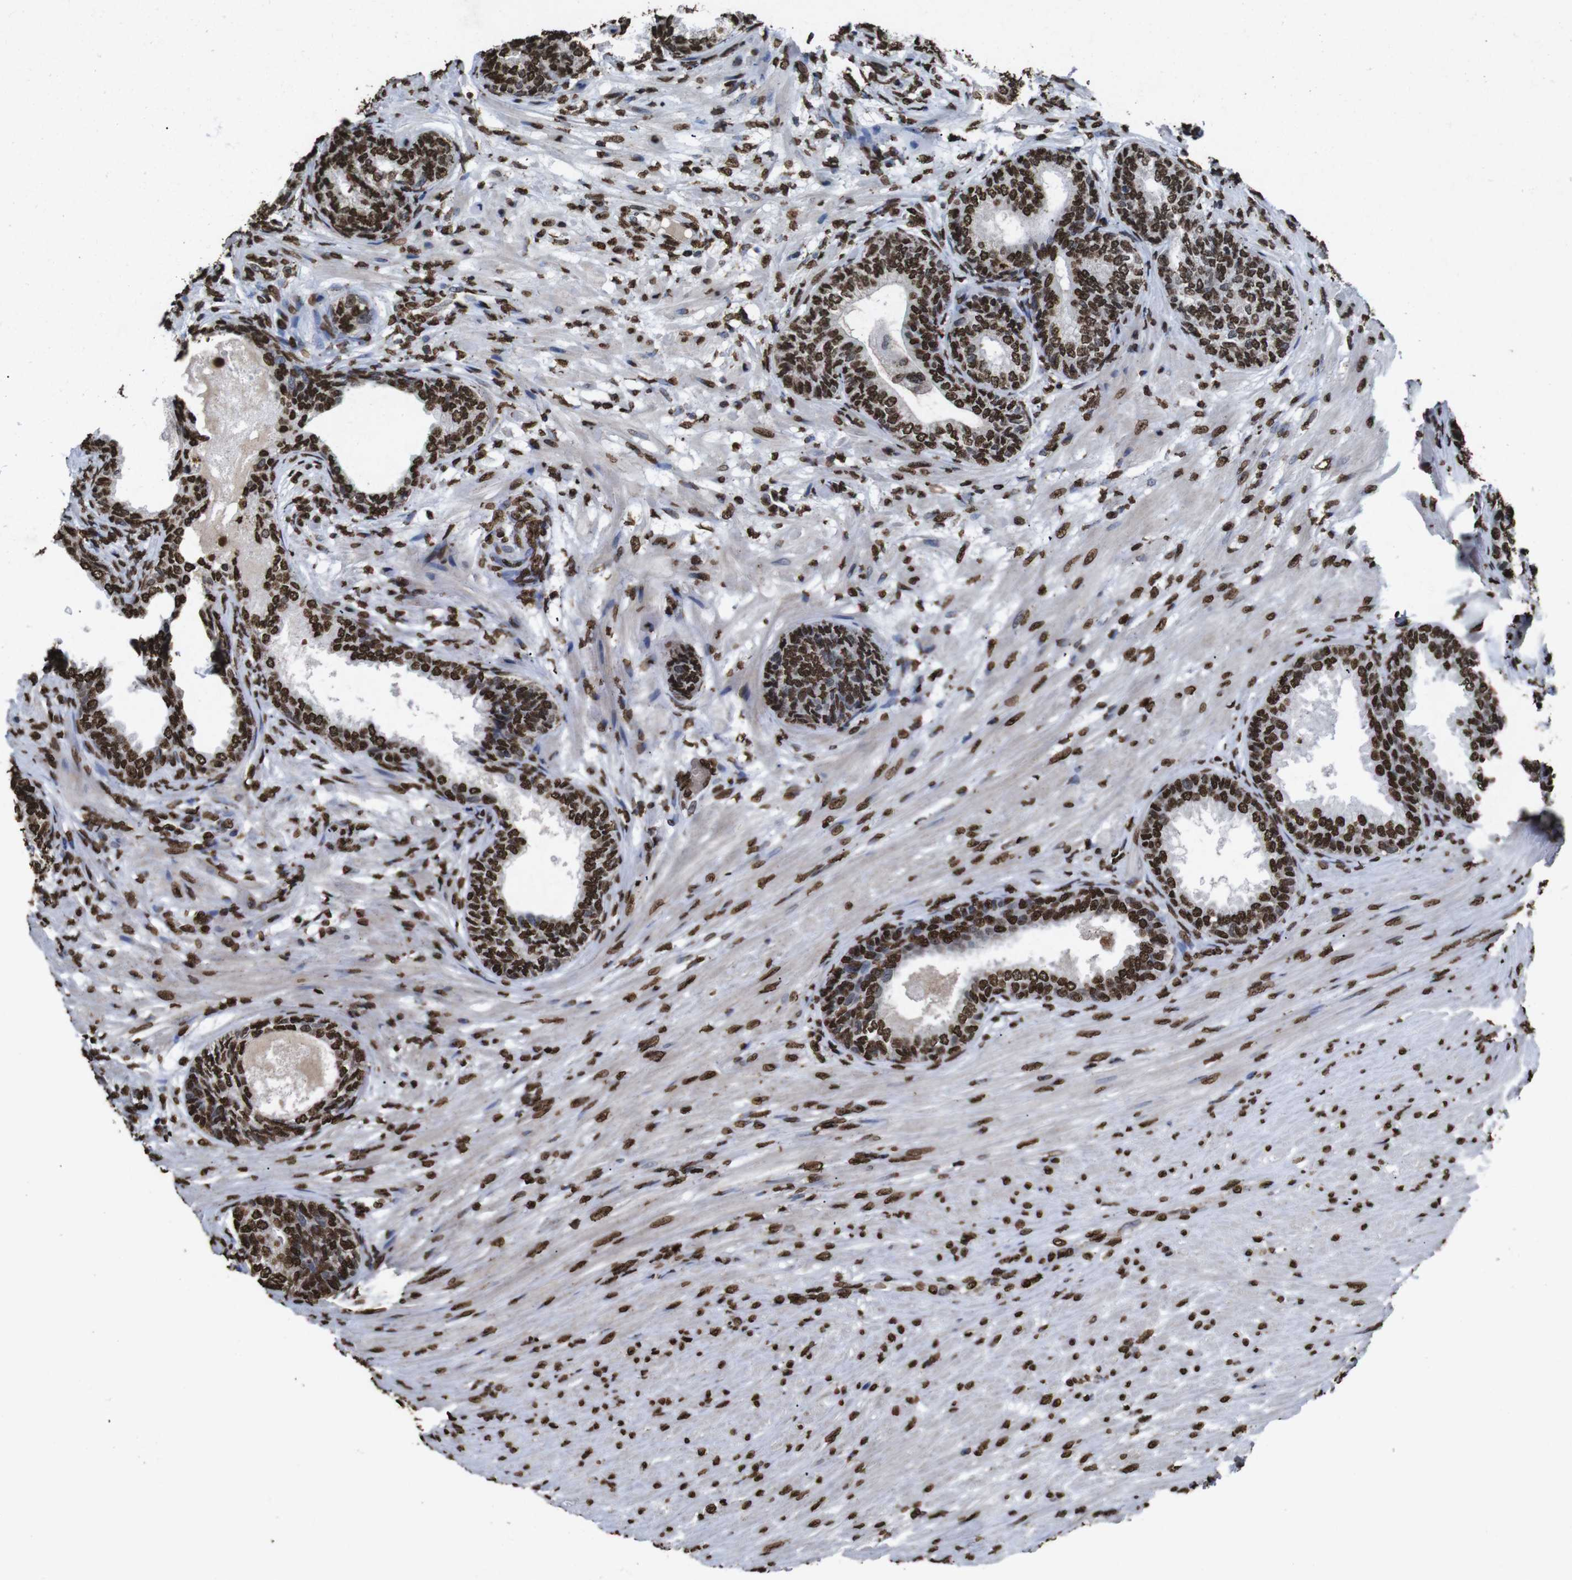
{"staining": {"intensity": "strong", "quantity": ">75%", "location": "nuclear"}, "tissue": "prostate", "cell_type": "Glandular cells", "image_type": "normal", "snomed": [{"axis": "morphology", "description": "Normal tissue, NOS"}, {"axis": "topography", "description": "Prostate"}], "caption": "Brown immunohistochemical staining in benign prostate displays strong nuclear positivity in about >75% of glandular cells. The staining was performed using DAB (3,3'-diaminobenzidine), with brown indicating positive protein expression. Nuclei are stained blue with hematoxylin.", "gene": "MDM2", "patient": {"sex": "male", "age": 76}}